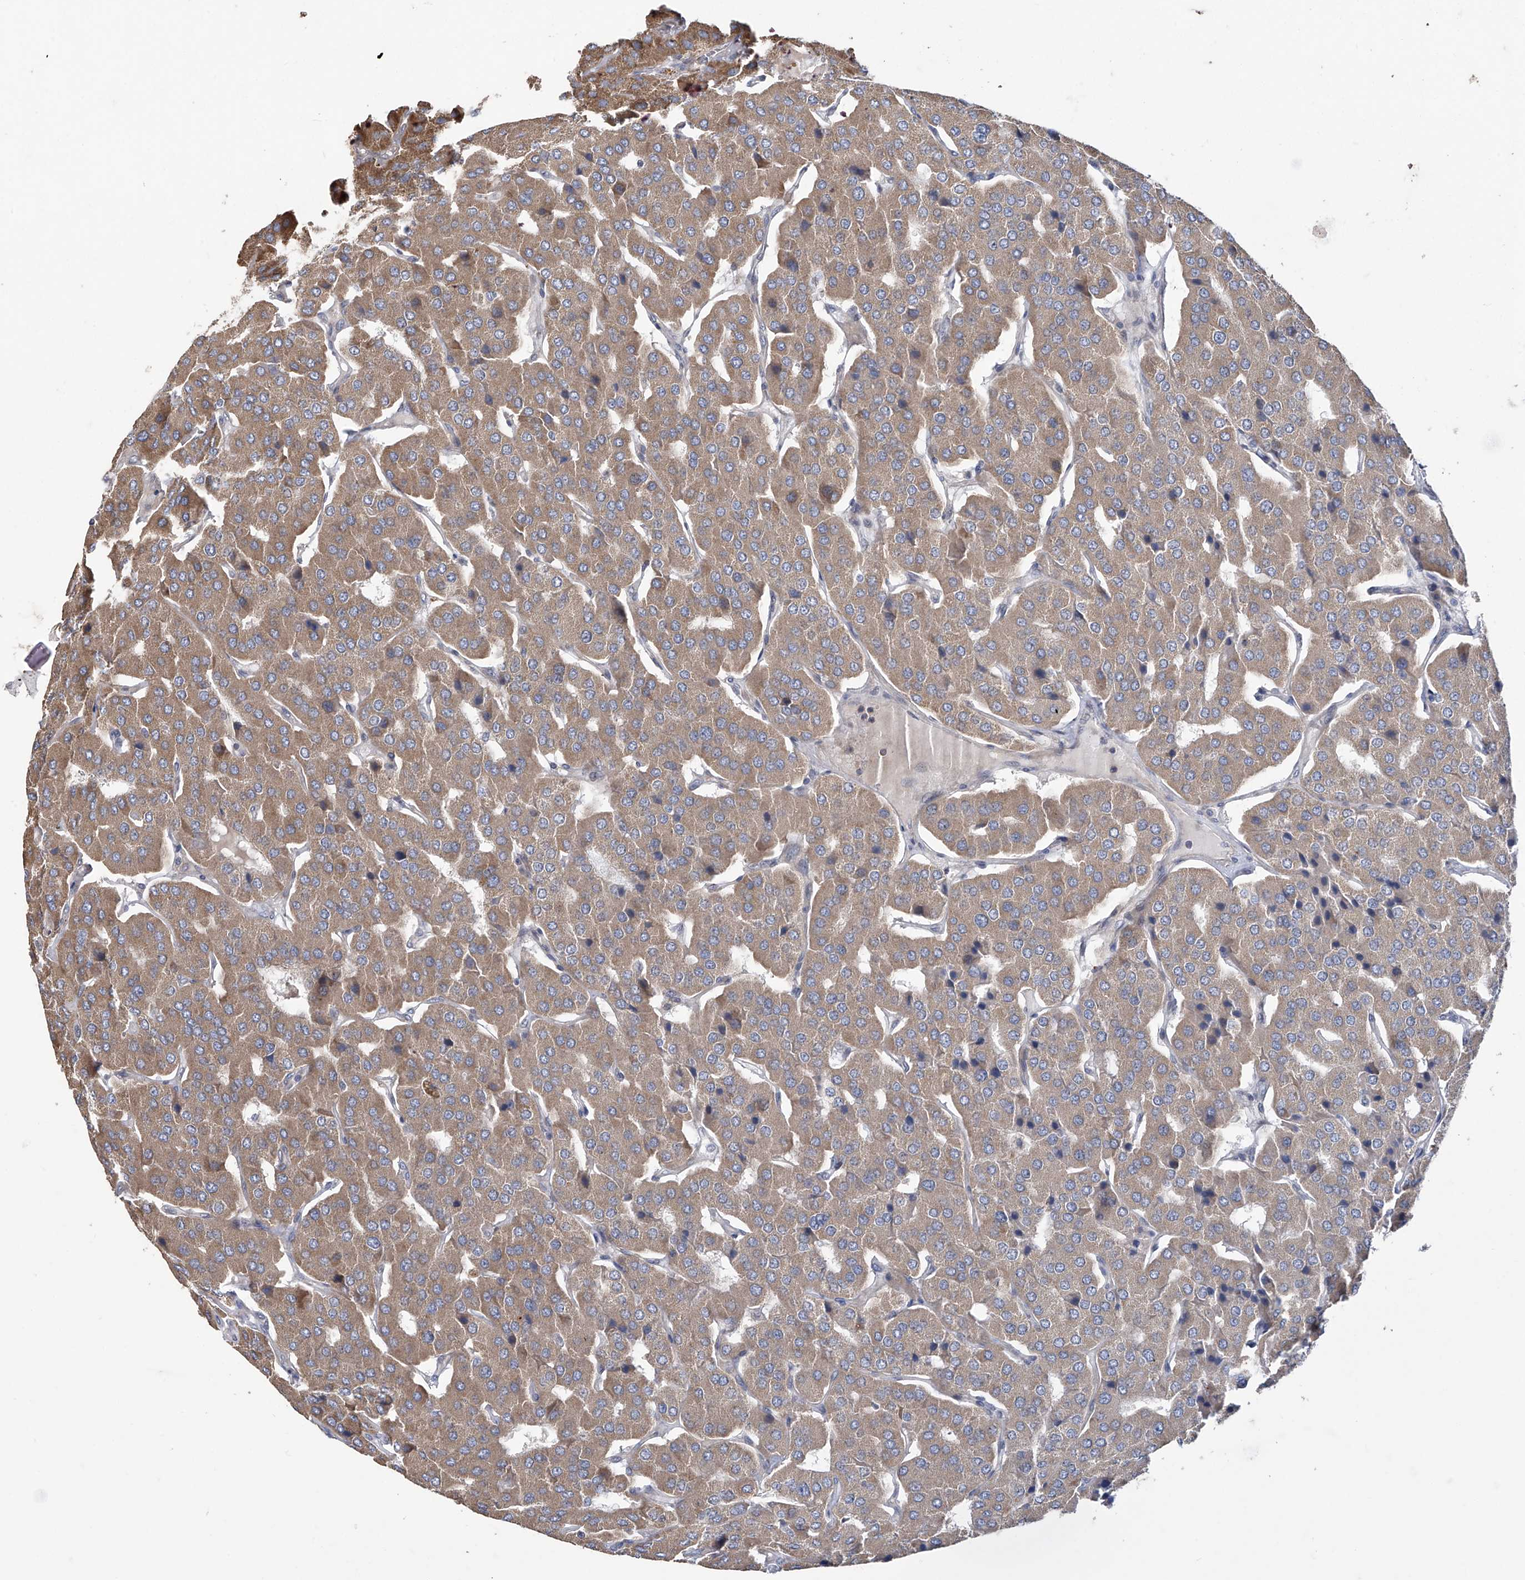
{"staining": {"intensity": "weak", "quantity": ">75%", "location": "cytoplasmic/membranous"}, "tissue": "parathyroid gland", "cell_type": "Glandular cells", "image_type": "normal", "snomed": [{"axis": "morphology", "description": "Normal tissue, NOS"}, {"axis": "morphology", "description": "Adenoma, NOS"}, {"axis": "topography", "description": "Parathyroid gland"}], "caption": "This is an image of immunohistochemistry staining of normal parathyroid gland, which shows weak expression in the cytoplasmic/membranous of glandular cells.", "gene": "TRIM60", "patient": {"sex": "female", "age": 86}}